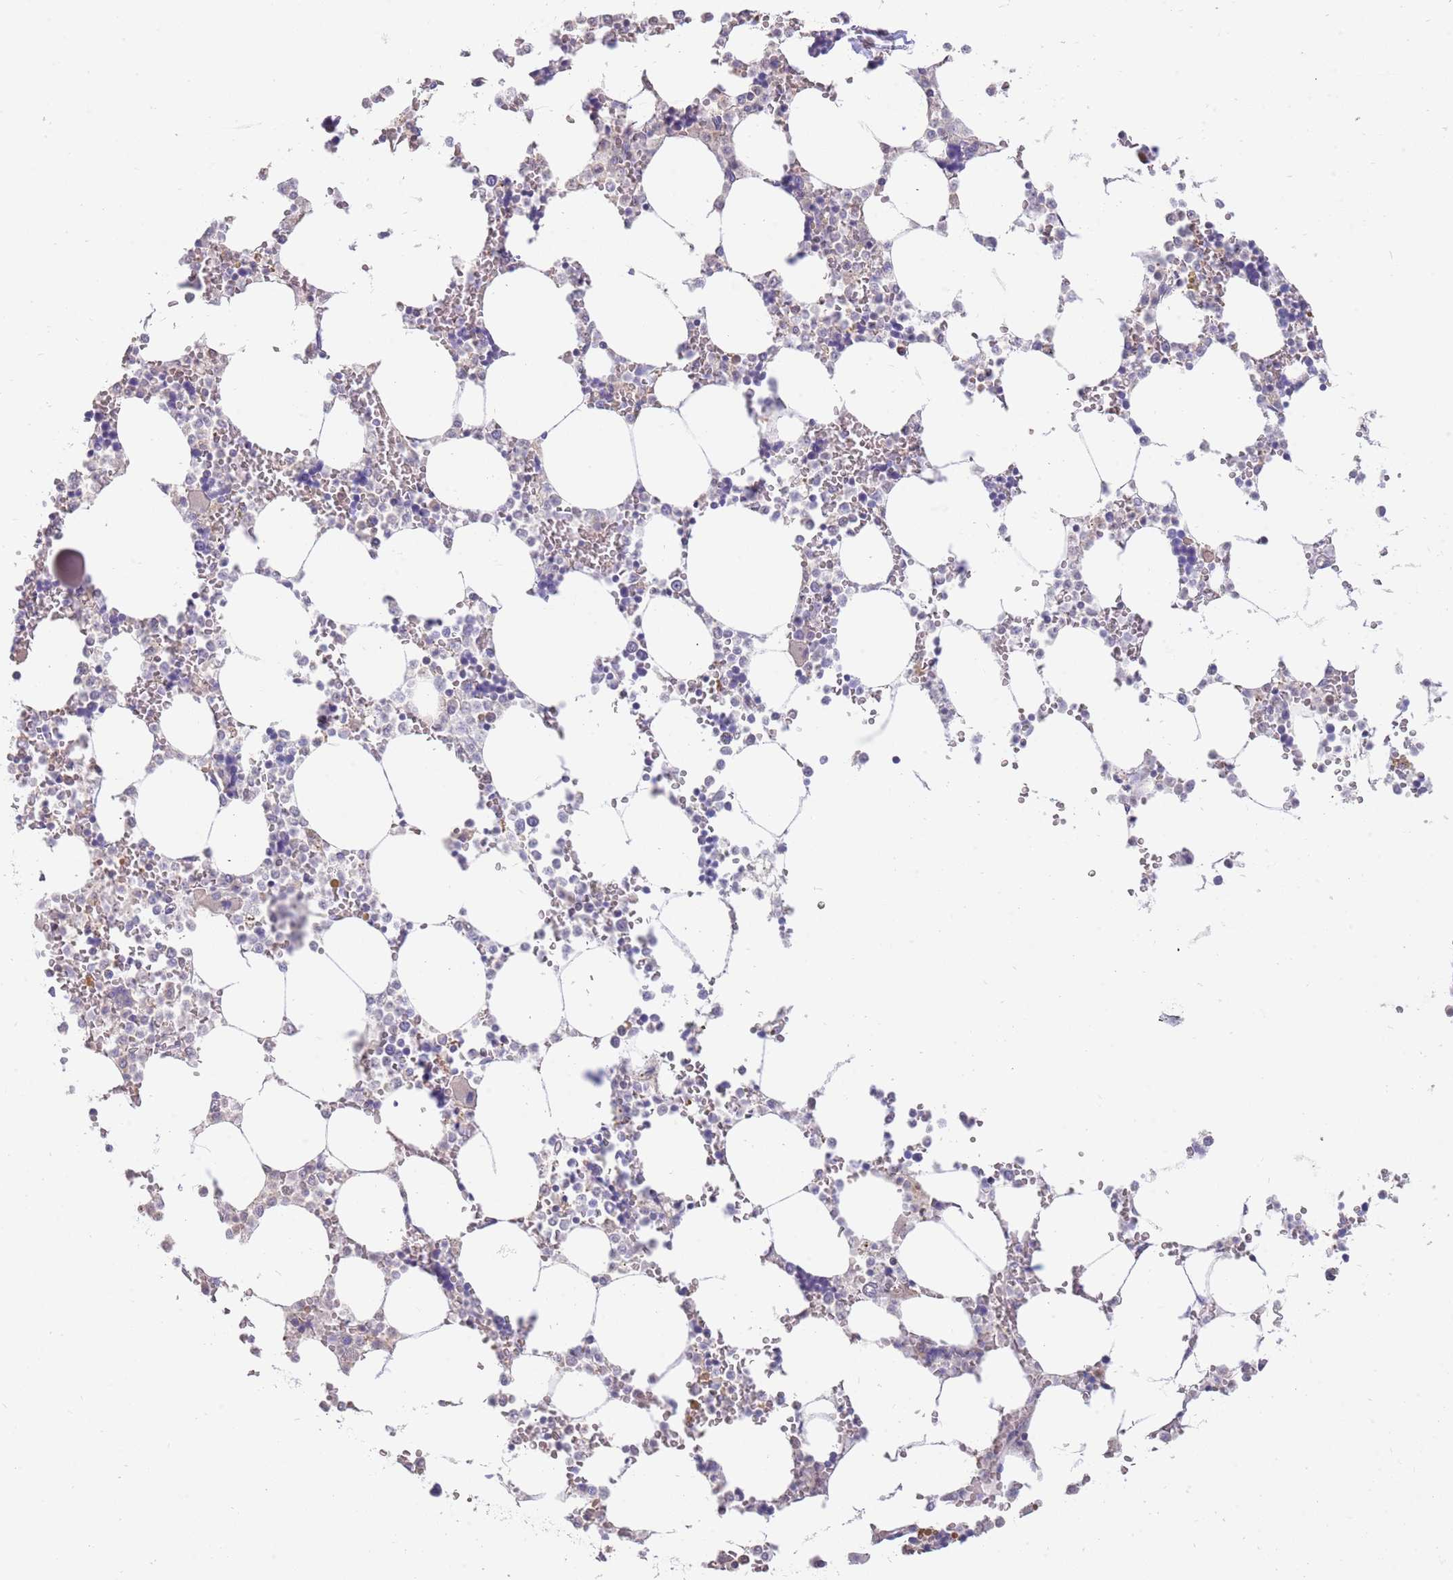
{"staining": {"intensity": "negative", "quantity": "none", "location": "none"}, "tissue": "bone marrow", "cell_type": "Hematopoietic cells", "image_type": "normal", "snomed": [{"axis": "morphology", "description": "Normal tissue, NOS"}, {"axis": "topography", "description": "Bone marrow"}], "caption": "IHC image of unremarkable bone marrow stained for a protein (brown), which reveals no expression in hematopoietic cells. The staining was performed using DAB (3,3'-diaminobenzidine) to visualize the protein expression in brown, while the nuclei were stained in blue with hematoxylin (Magnification: 20x).", "gene": "AP5S1", "patient": {"sex": "male", "age": 64}}